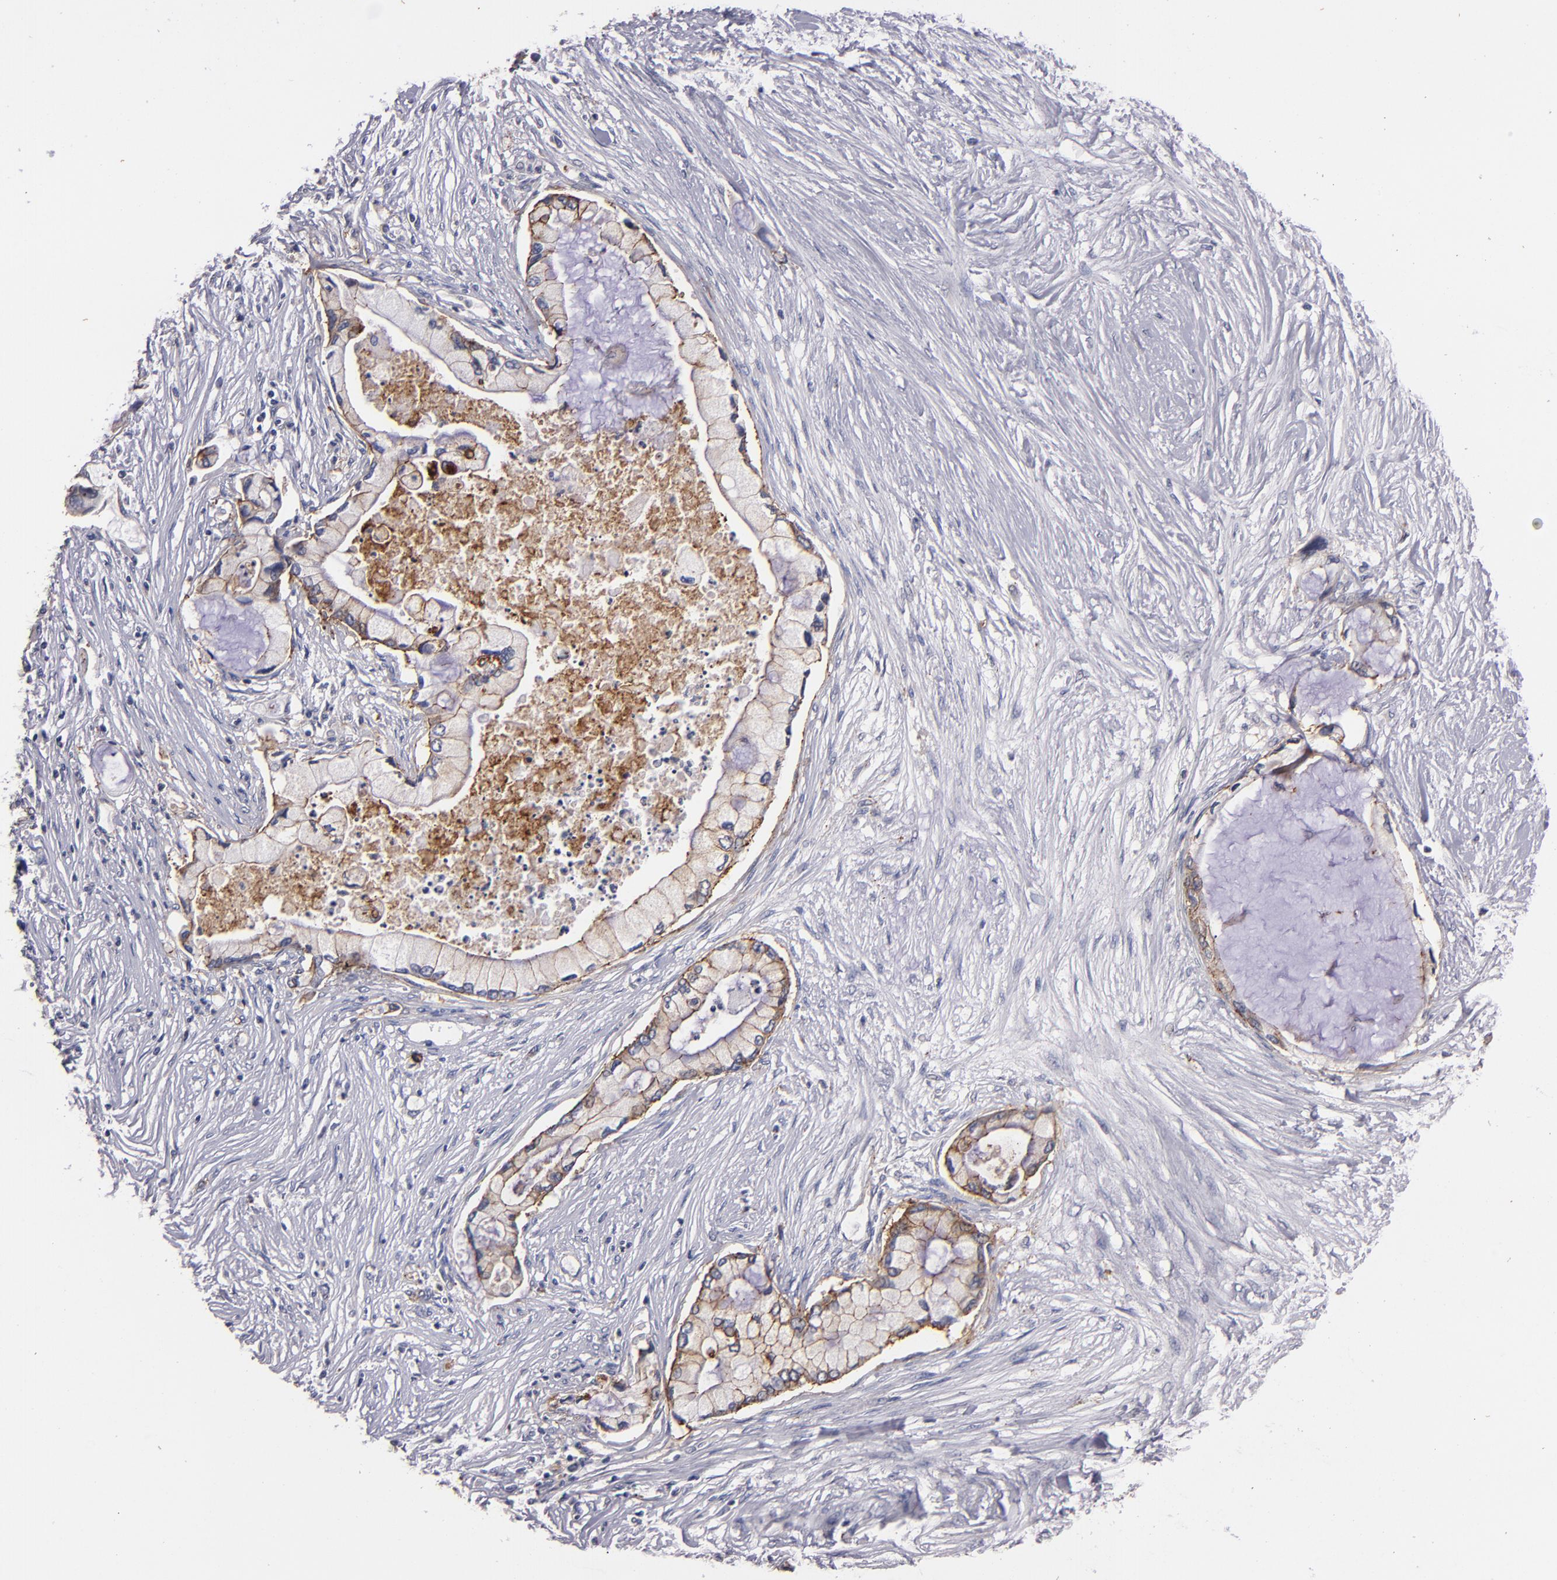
{"staining": {"intensity": "moderate", "quantity": ">75%", "location": "cytoplasmic/membranous"}, "tissue": "pancreatic cancer", "cell_type": "Tumor cells", "image_type": "cancer", "snomed": [{"axis": "morphology", "description": "Adenocarcinoma, NOS"}, {"axis": "topography", "description": "Pancreas"}], "caption": "Brown immunohistochemical staining in pancreatic cancer (adenocarcinoma) shows moderate cytoplasmic/membranous staining in about >75% of tumor cells.", "gene": "CLDN5", "patient": {"sex": "female", "age": 59}}